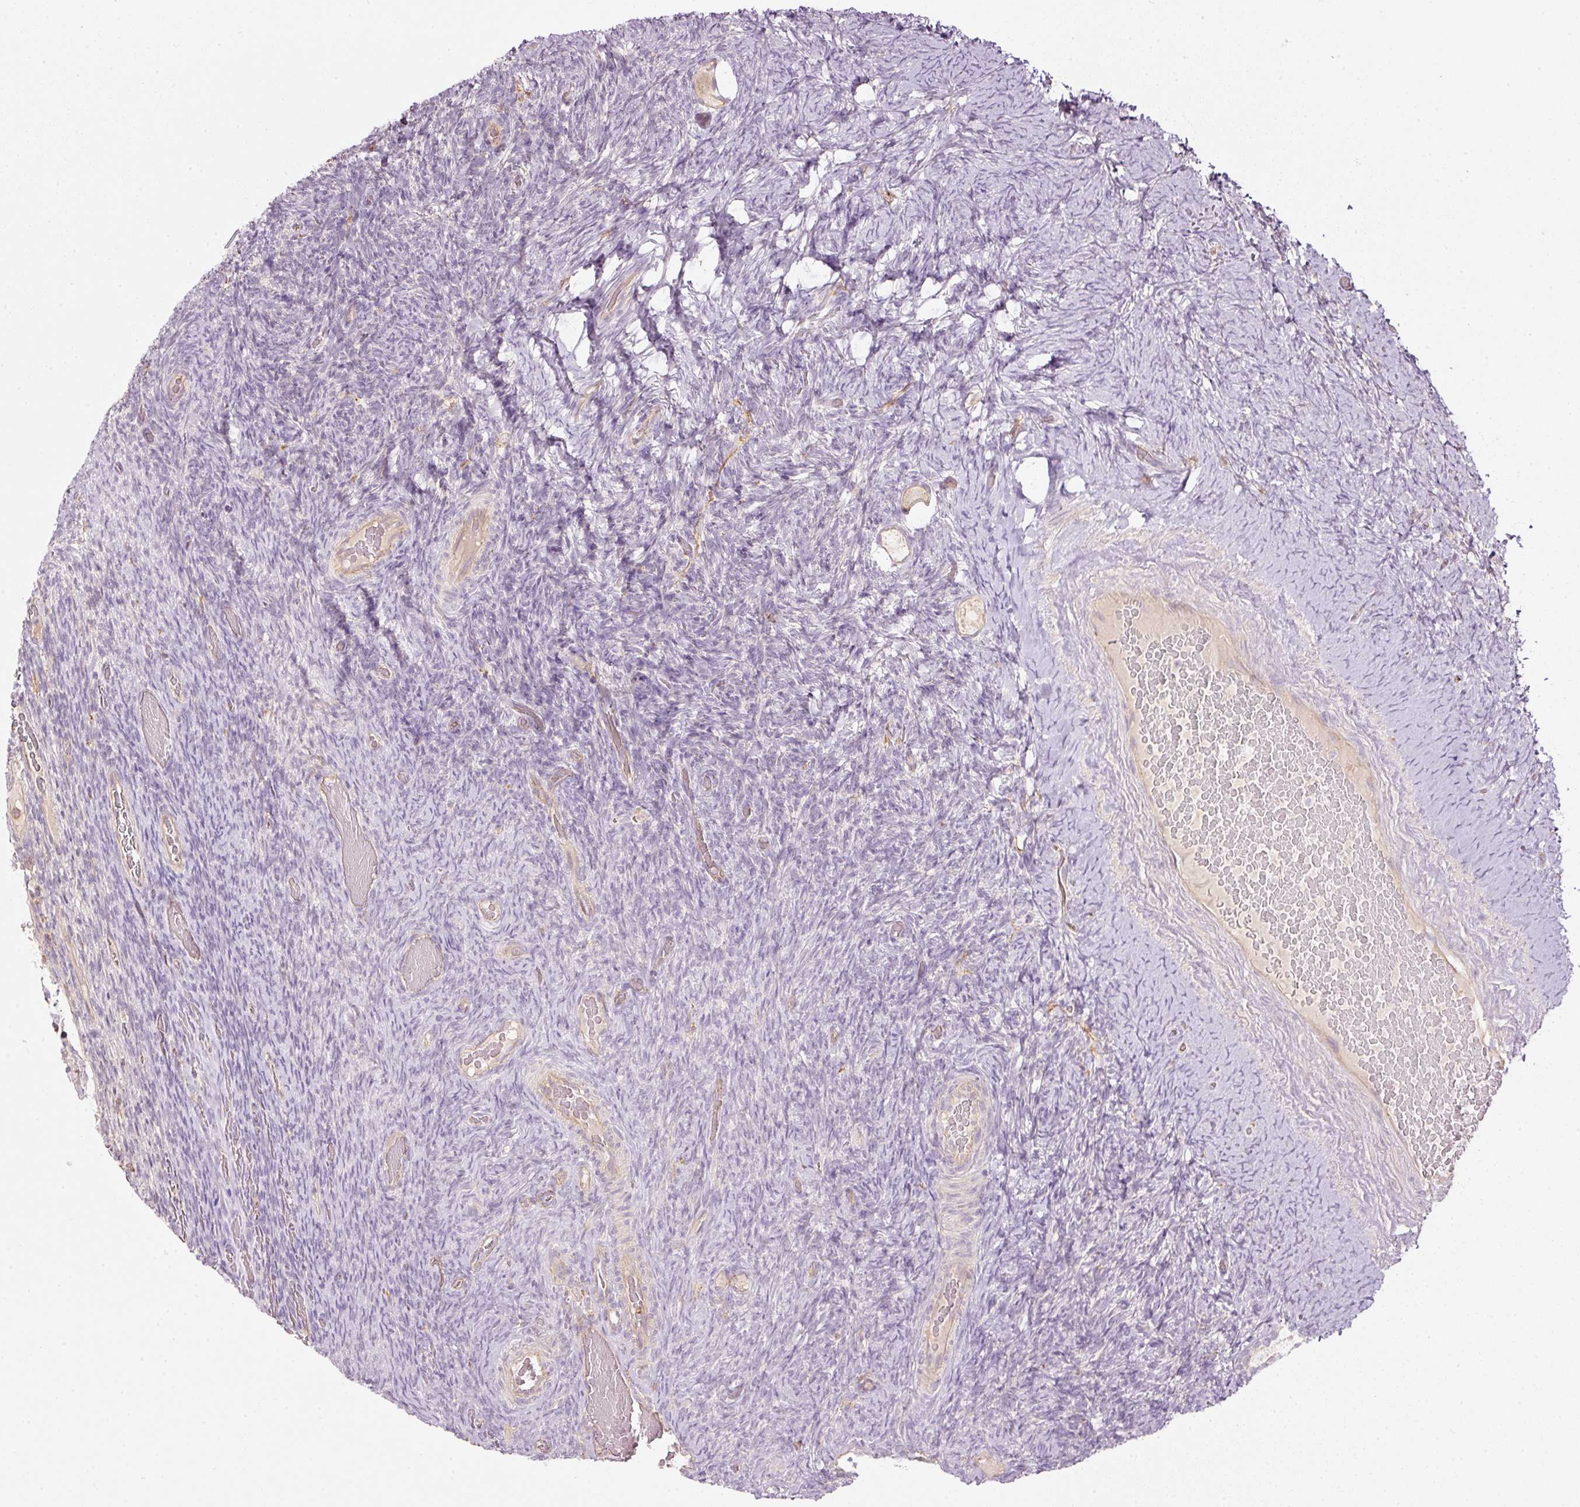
{"staining": {"intensity": "negative", "quantity": "none", "location": "none"}, "tissue": "ovary", "cell_type": "Ovarian stroma cells", "image_type": "normal", "snomed": [{"axis": "morphology", "description": "Normal tissue, NOS"}, {"axis": "topography", "description": "Ovary"}], "caption": "High magnification brightfield microscopy of unremarkable ovary stained with DAB (3,3'-diaminobenzidine) (brown) and counterstained with hematoxylin (blue): ovarian stroma cells show no significant staining. (Brightfield microscopy of DAB (3,3'-diaminobenzidine) immunohistochemistry at high magnification).", "gene": "SIPA1", "patient": {"sex": "female", "age": 34}}